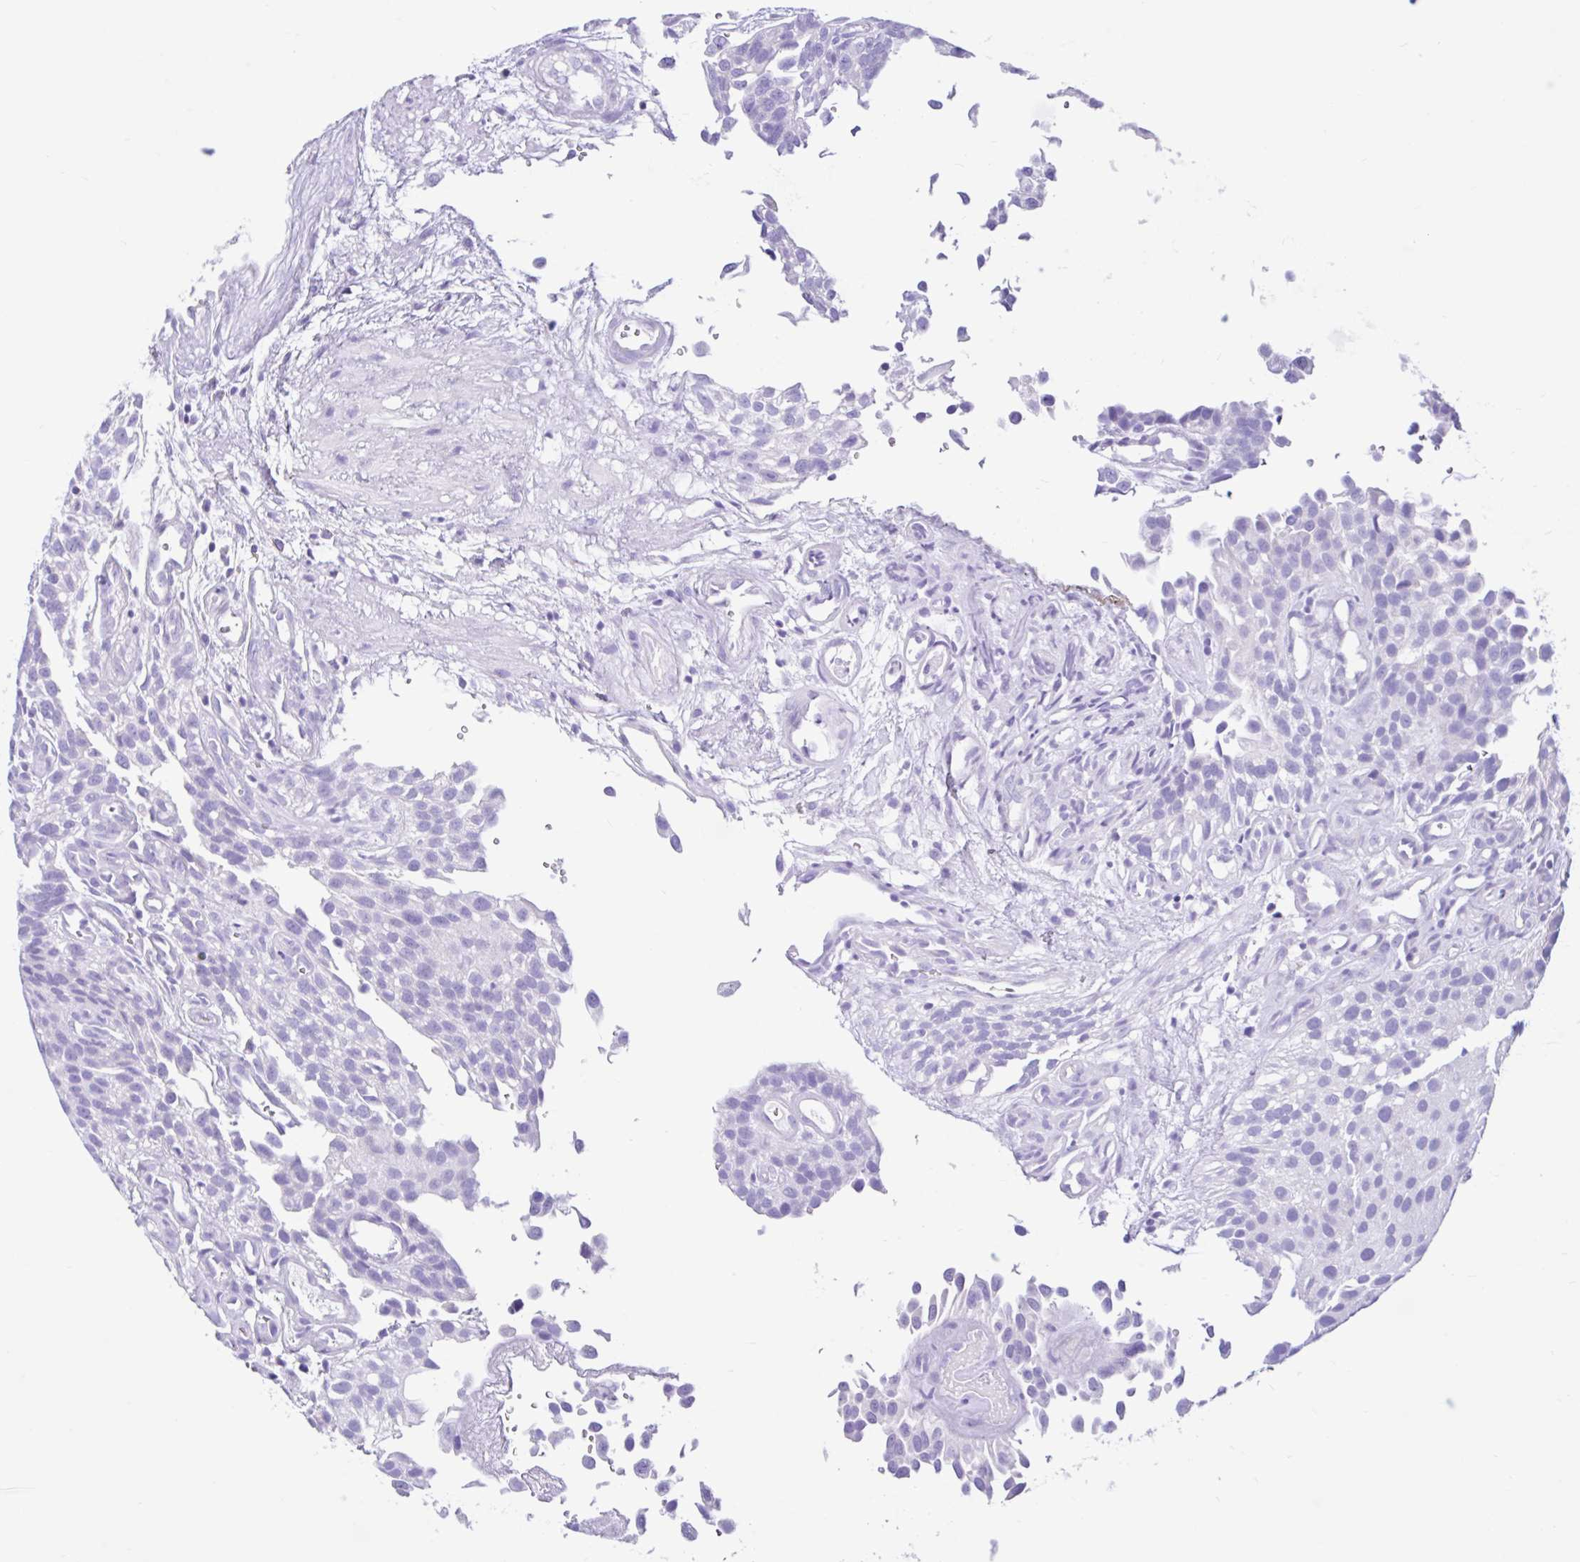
{"staining": {"intensity": "negative", "quantity": "none", "location": "none"}, "tissue": "urothelial cancer", "cell_type": "Tumor cells", "image_type": "cancer", "snomed": [{"axis": "morphology", "description": "Urothelial carcinoma, NOS"}, {"axis": "topography", "description": "Urinary bladder"}], "caption": "The photomicrograph exhibits no significant expression in tumor cells of transitional cell carcinoma. Nuclei are stained in blue.", "gene": "CYP19A1", "patient": {"sex": "male", "age": 87}}